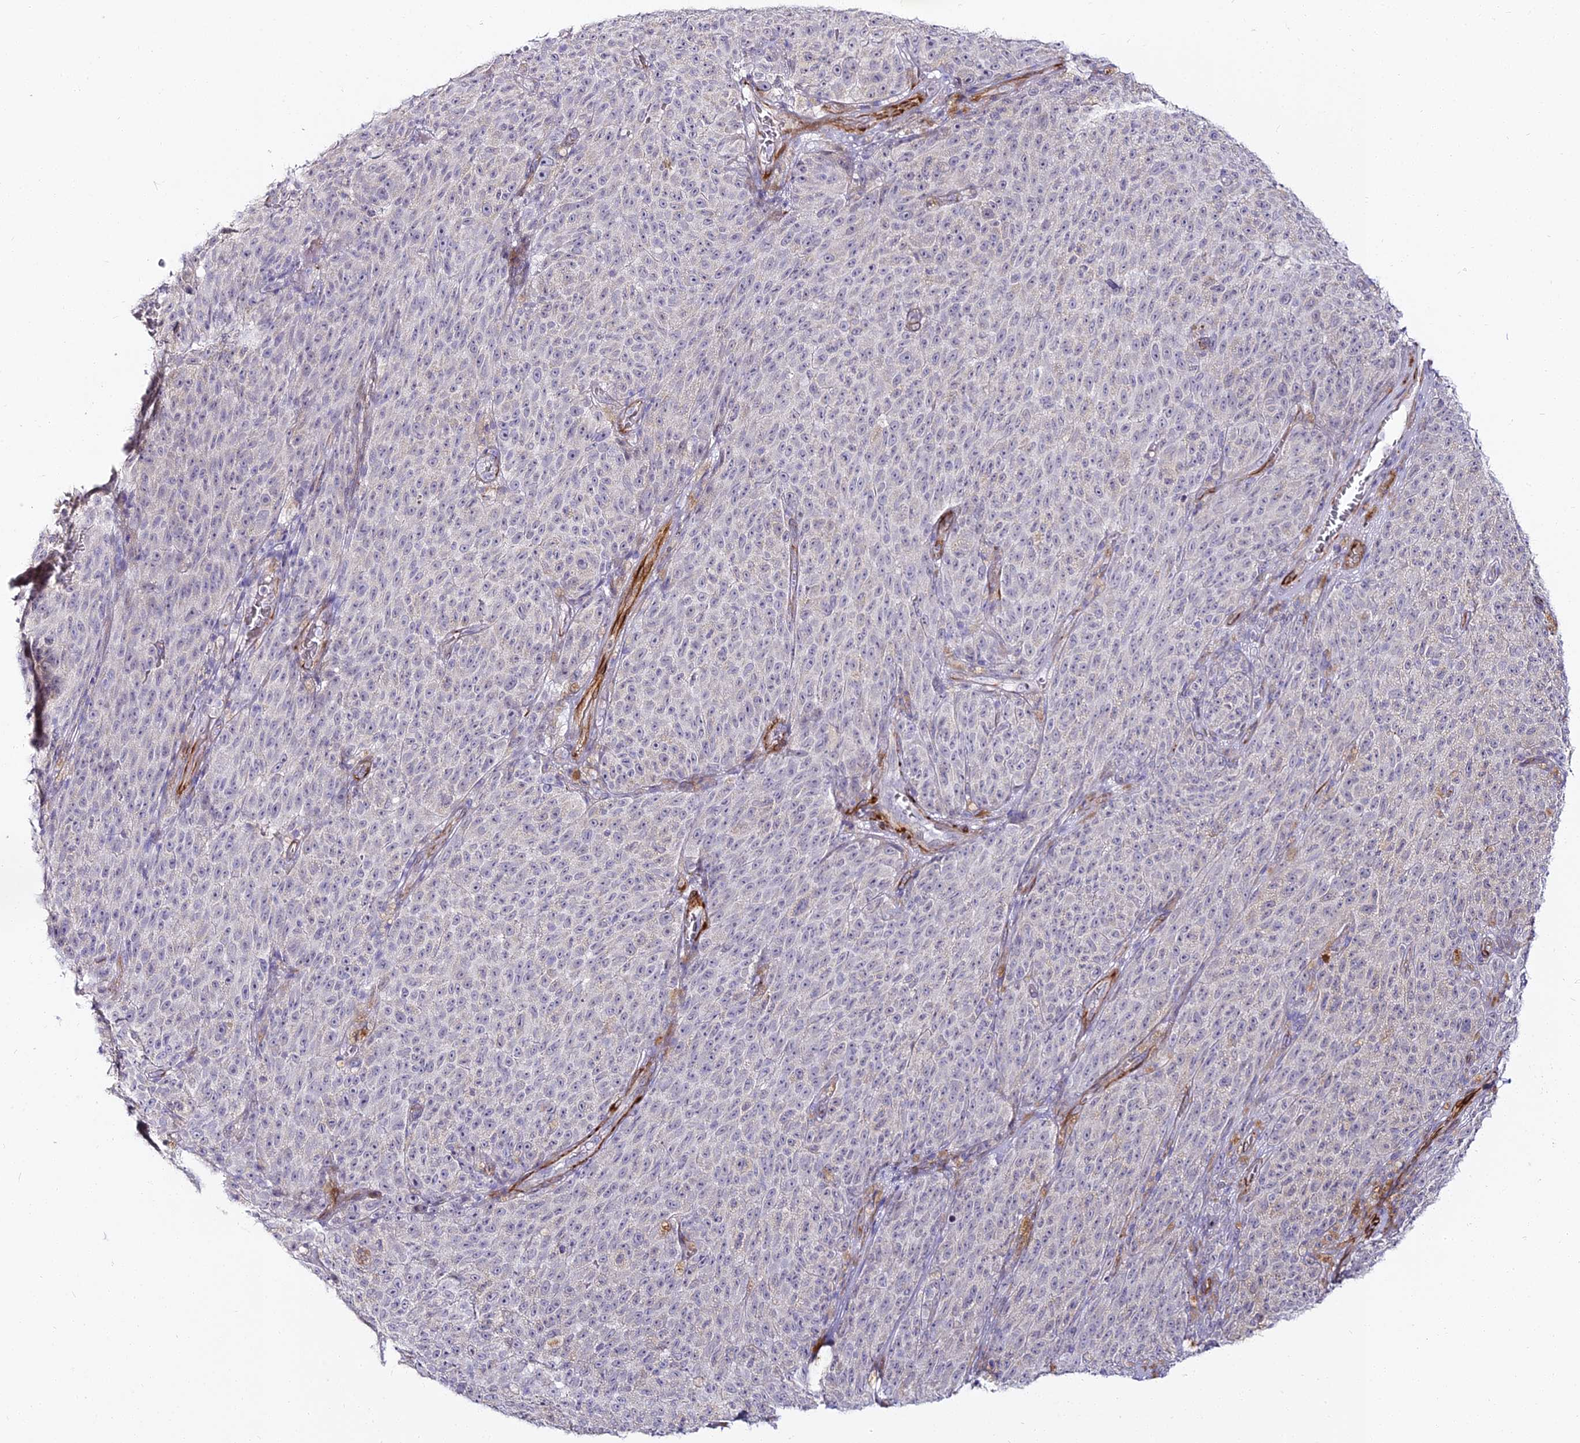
{"staining": {"intensity": "negative", "quantity": "none", "location": "none"}, "tissue": "melanoma", "cell_type": "Tumor cells", "image_type": "cancer", "snomed": [{"axis": "morphology", "description": "Malignant melanoma, NOS"}, {"axis": "topography", "description": "Skin"}], "caption": "Malignant melanoma was stained to show a protein in brown. There is no significant staining in tumor cells.", "gene": "ALPG", "patient": {"sex": "female", "age": 82}}